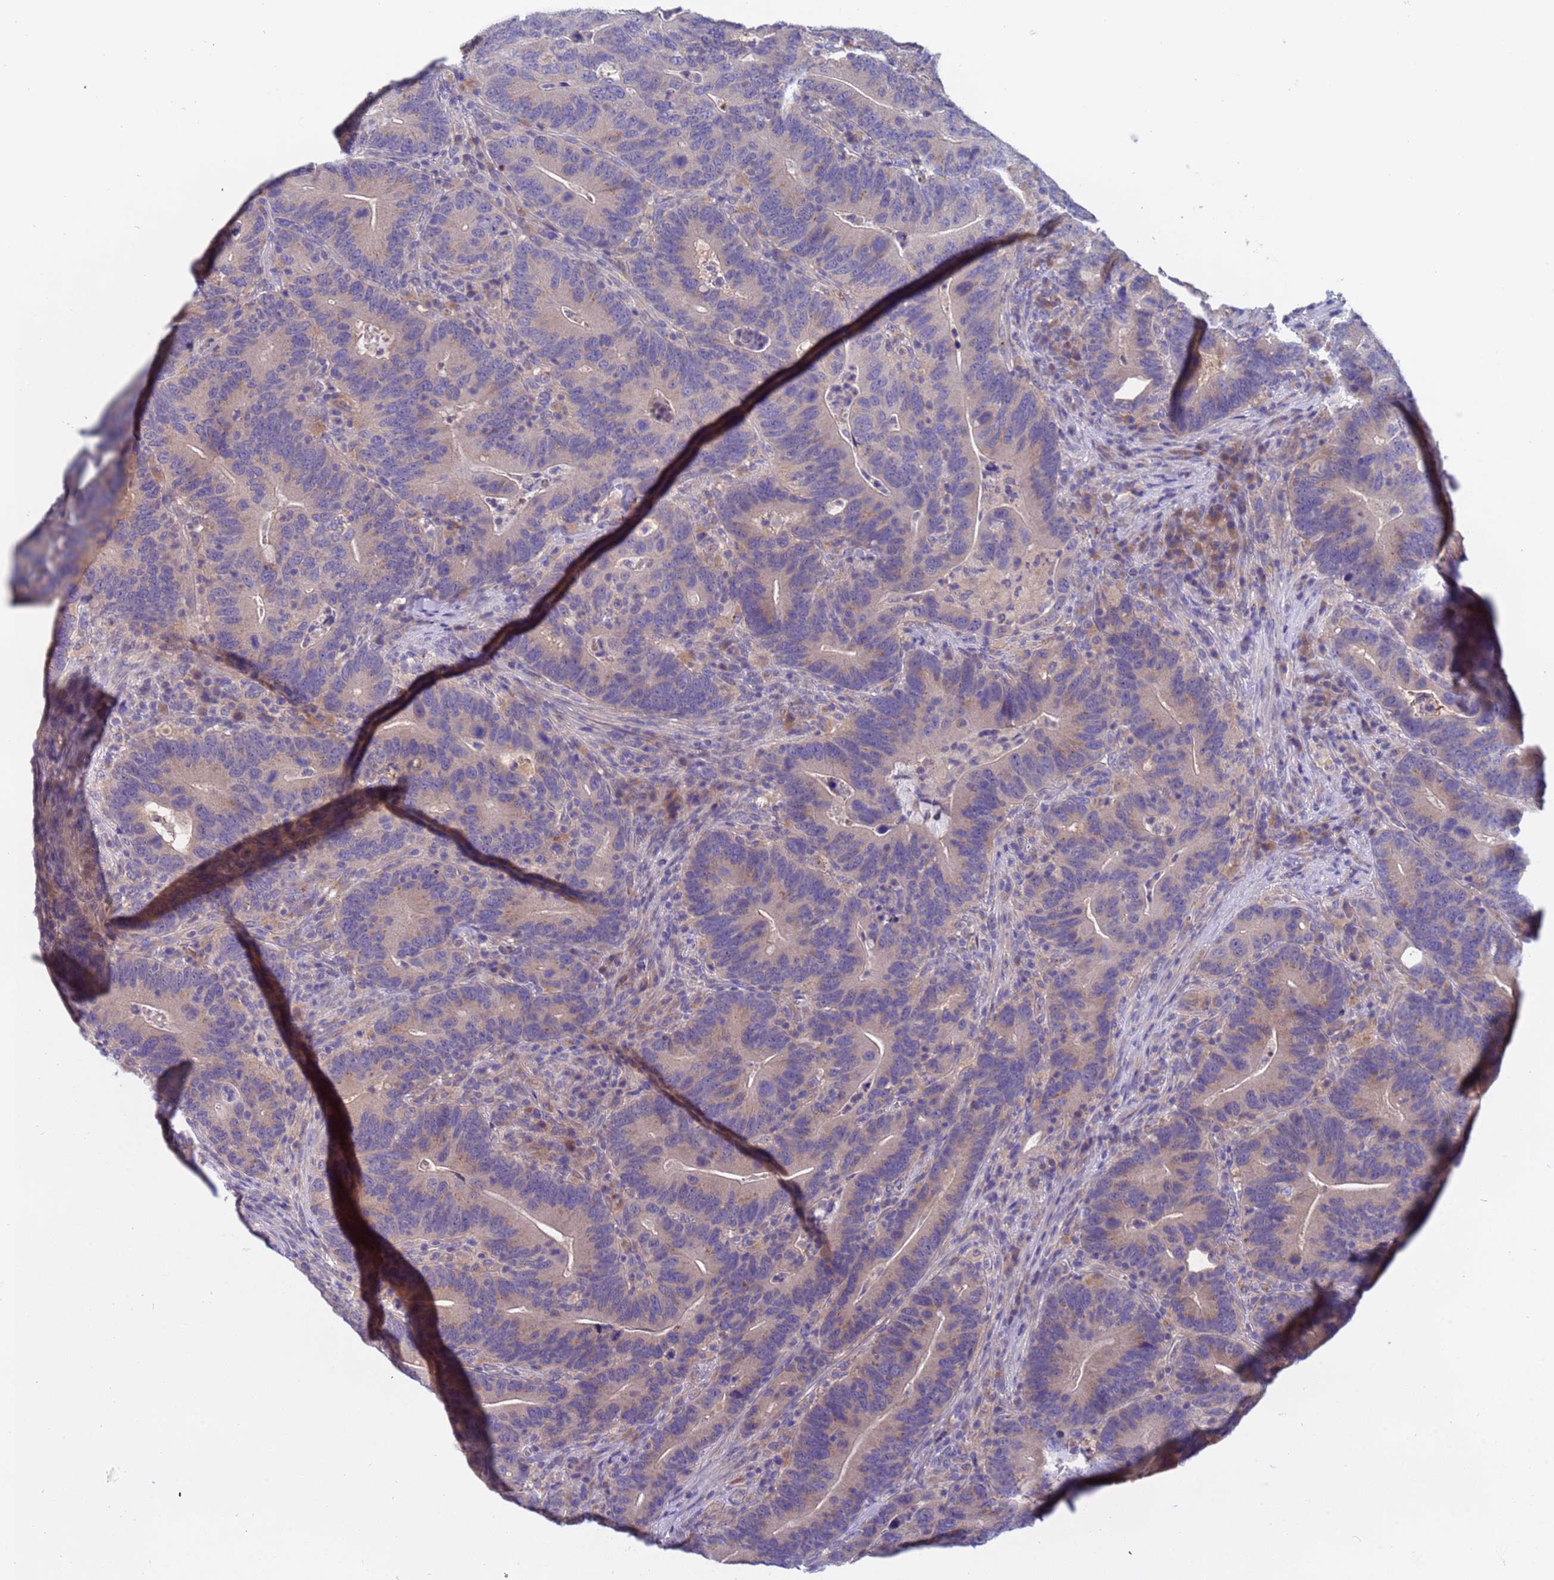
{"staining": {"intensity": "weak", "quantity": "<25%", "location": "cytoplasmic/membranous"}, "tissue": "colorectal cancer", "cell_type": "Tumor cells", "image_type": "cancer", "snomed": [{"axis": "morphology", "description": "Adenocarcinoma, NOS"}, {"axis": "topography", "description": "Colon"}], "caption": "DAB immunohistochemical staining of colorectal cancer displays no significant positivity in tumor cells.", "gene": "ZNF248", "patient": {"sex": "female", "age": 66}}